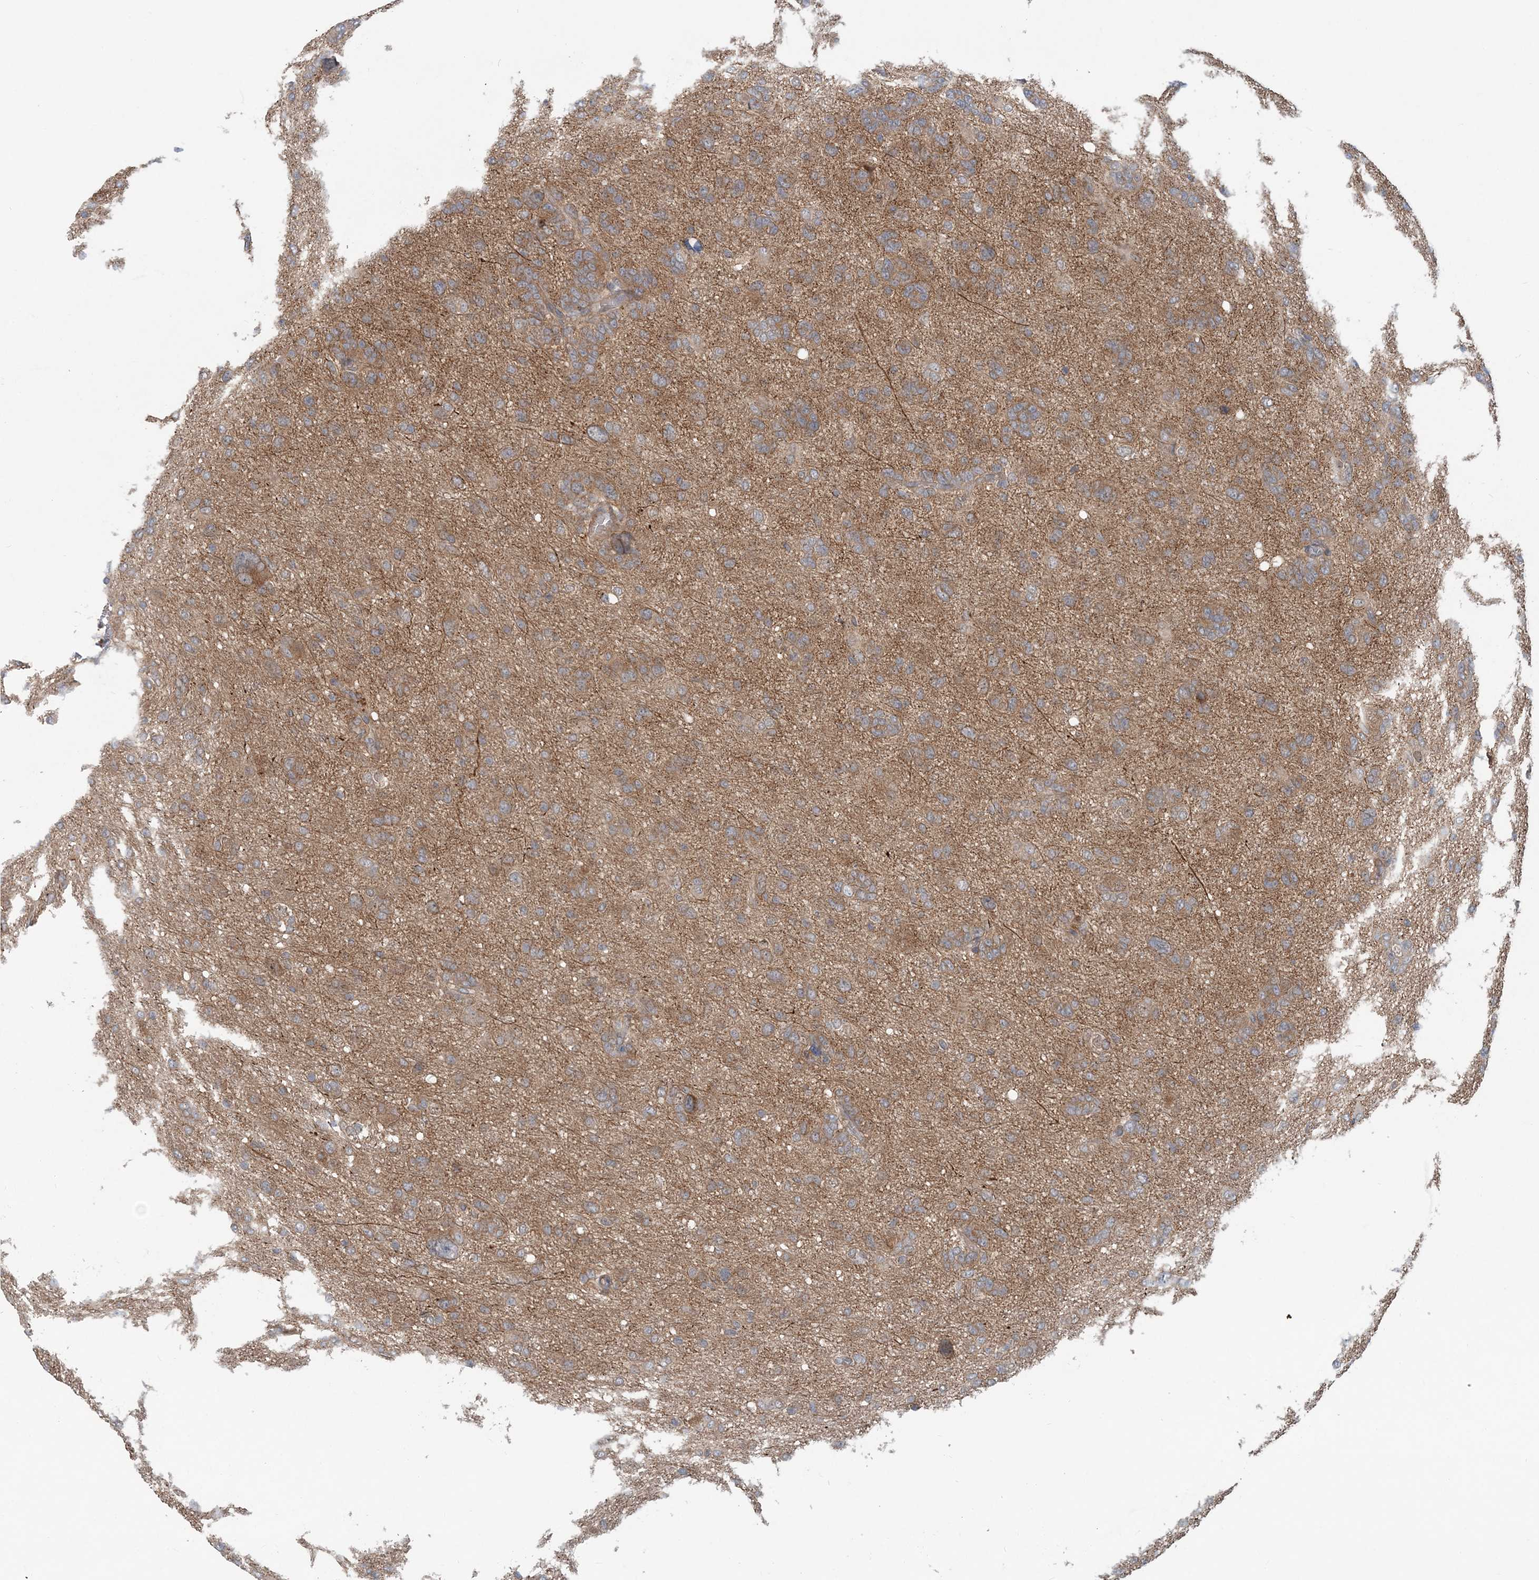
{"staining": {"intensity": "moderate", "quantity": ">75%", "location": "cytoplasmic/membranous"}, "tissue": "glioma", "cell_type": "Tumor cells", "image_type": "cancer", "snomed": [{"axis": "morphology", "description": "Glioma, malignant, High grade"}, {"axis": "topography", "description": "Brain"}], "caption": "IHC (DAB) staining of human high-grade glioma (malignant) displays moderate cytoplasmic/membranous protein expression in approximately >75% of tumor cells.", "gene": "GEMIN5", "patient": {"sex": "female", "age": 59}}